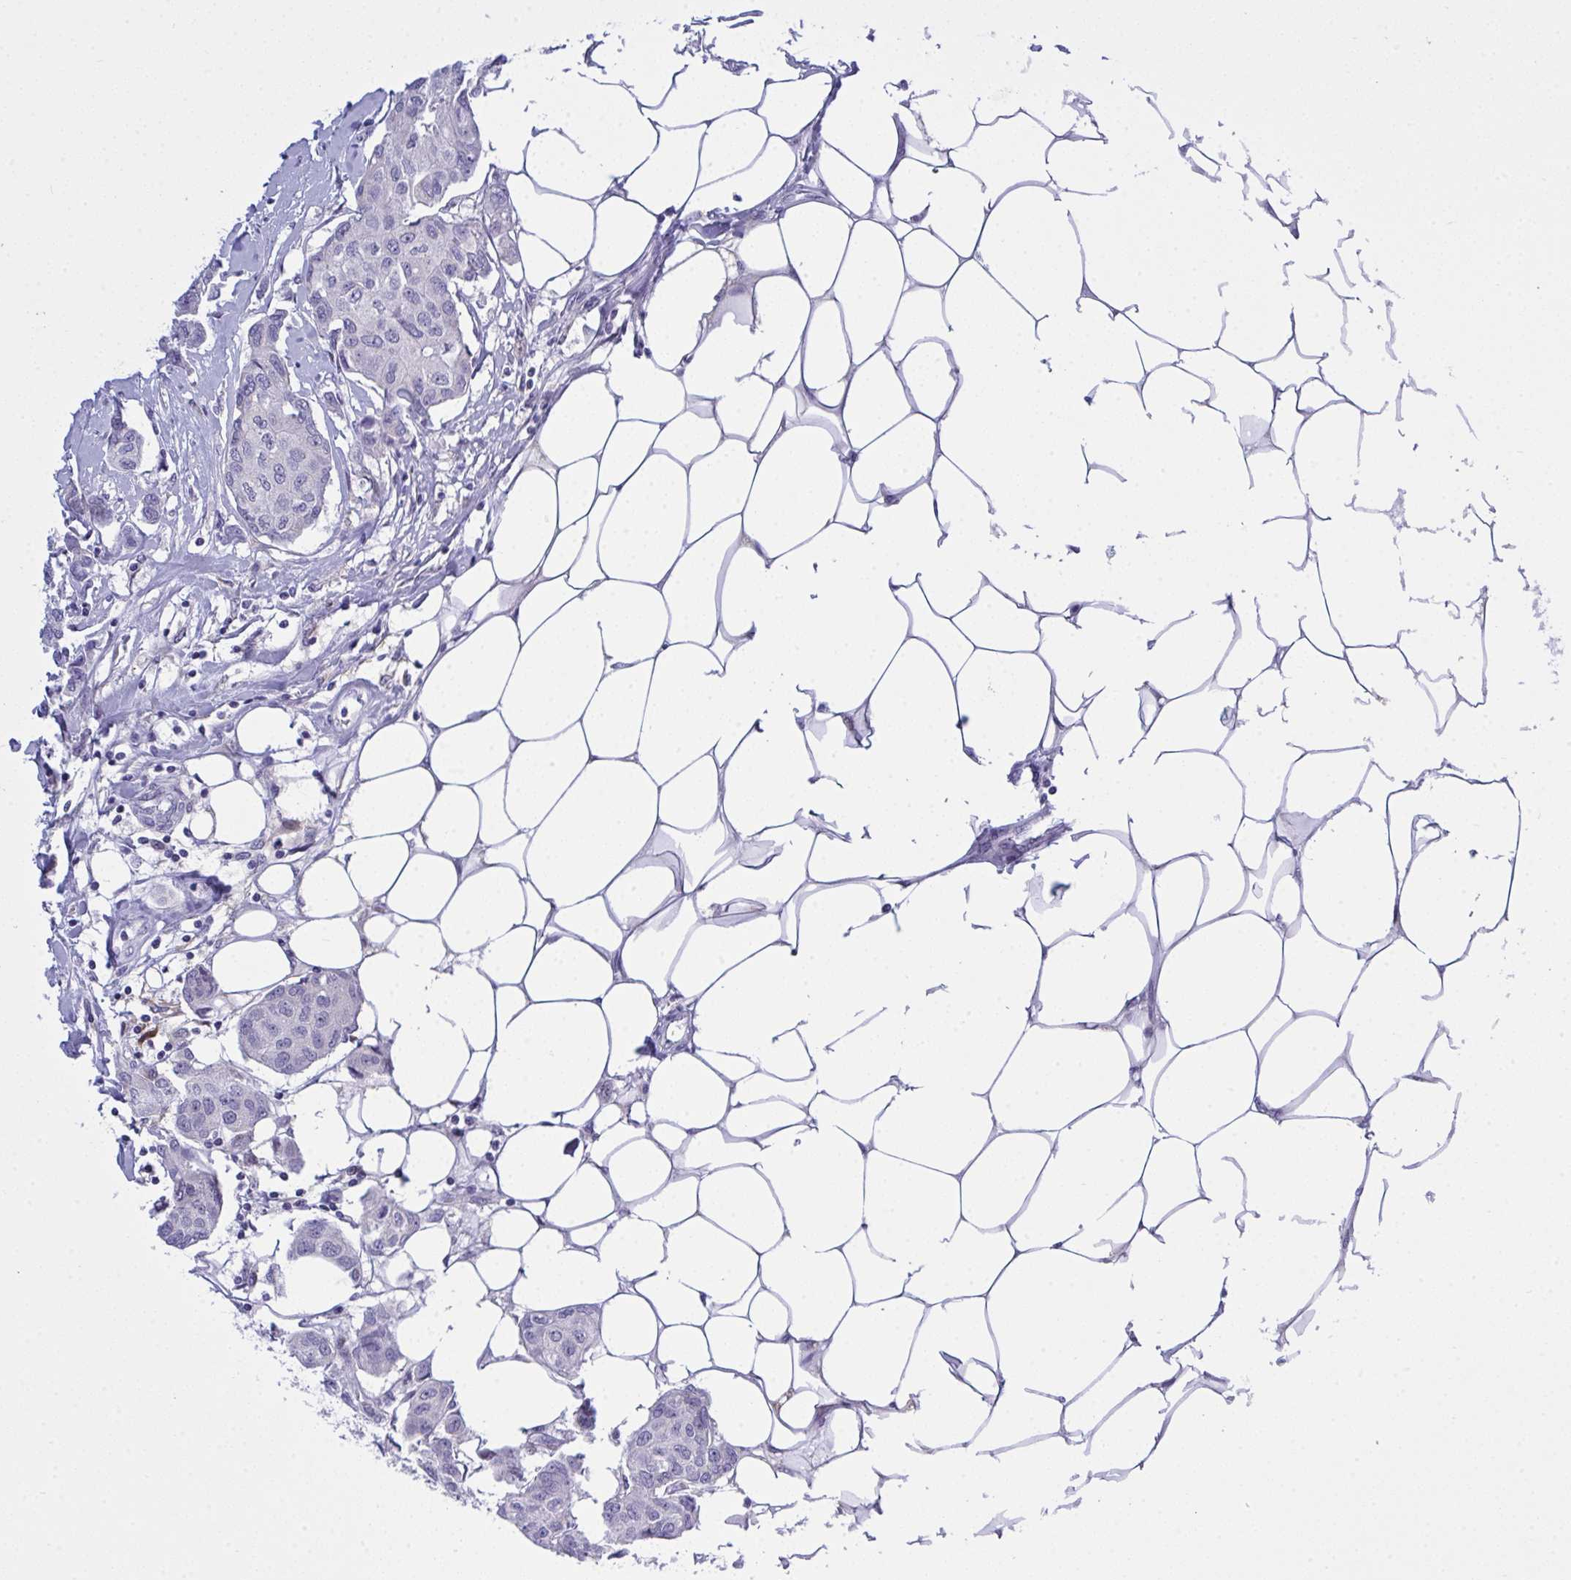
{"staining": {"intensity": "negative", "quantity": "none", "location": "none"}, "tissue": "breast cancer", "cell_type": "Tumor cells", "image_type": "cancer", "snomed": [{"axis": "morphology", "description": "Duct carcinoma"}, {"axis": "topography", "description": "Breast"}, {"axis": "topography", "description": "Lymph node"}], "caption": "Image shows no protein staining in tumor cells of breast cancer (invasive ductal carcinoma) tissue.", "gene": "ZNF554", "patient": {"sex": "female", "age": 80}}